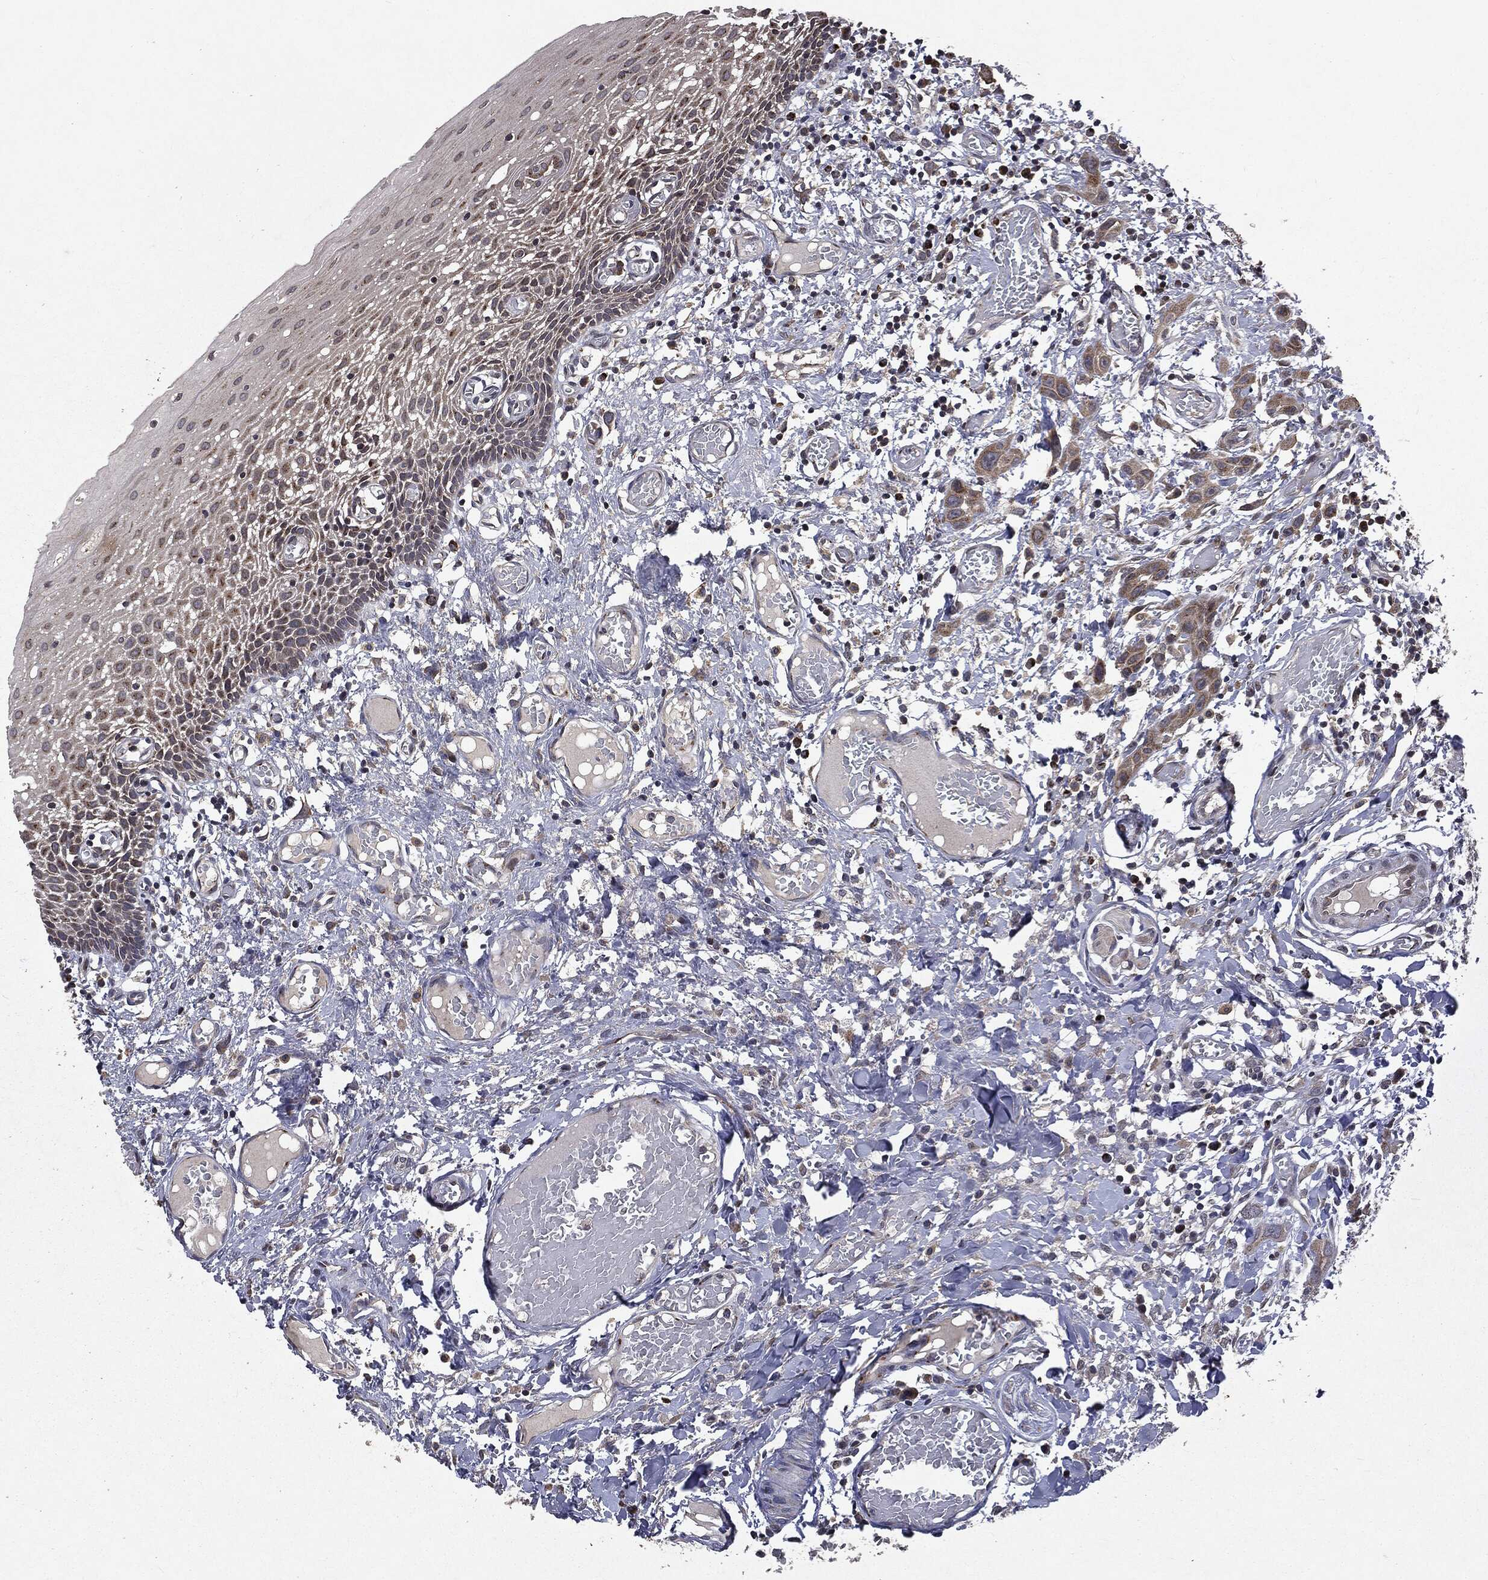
{"staining": {"intensity": "strong", "quantity": ">75%", "location": "cytoplasmic/membranous"}, "tissue": "oral mucosa", "cell_type": "Squamous epithelial cells", "image_type": "normal", "snomed": [{"axis": "morphology", "description": "Normal tissue, NOS"}, {"axis": "morphology", "description": "Squamous cell carcinoma, NOS"}, {"axis": "topography", "description": "Oral tissue"}, {"axis": "topography", "description": "Head-Neck"}], "caption": "This micrograph shows unremarkable oral mucosa stained with immunohistochemistry (IHC) to label a protein in brown. The cytoplasmic/membranous of squamous epithelial cells show strong positivity for the protein. Nuclei are counter-stained blue.", "gene": "PLPPR2", "patient": {"sex": "female", "age": 70}}